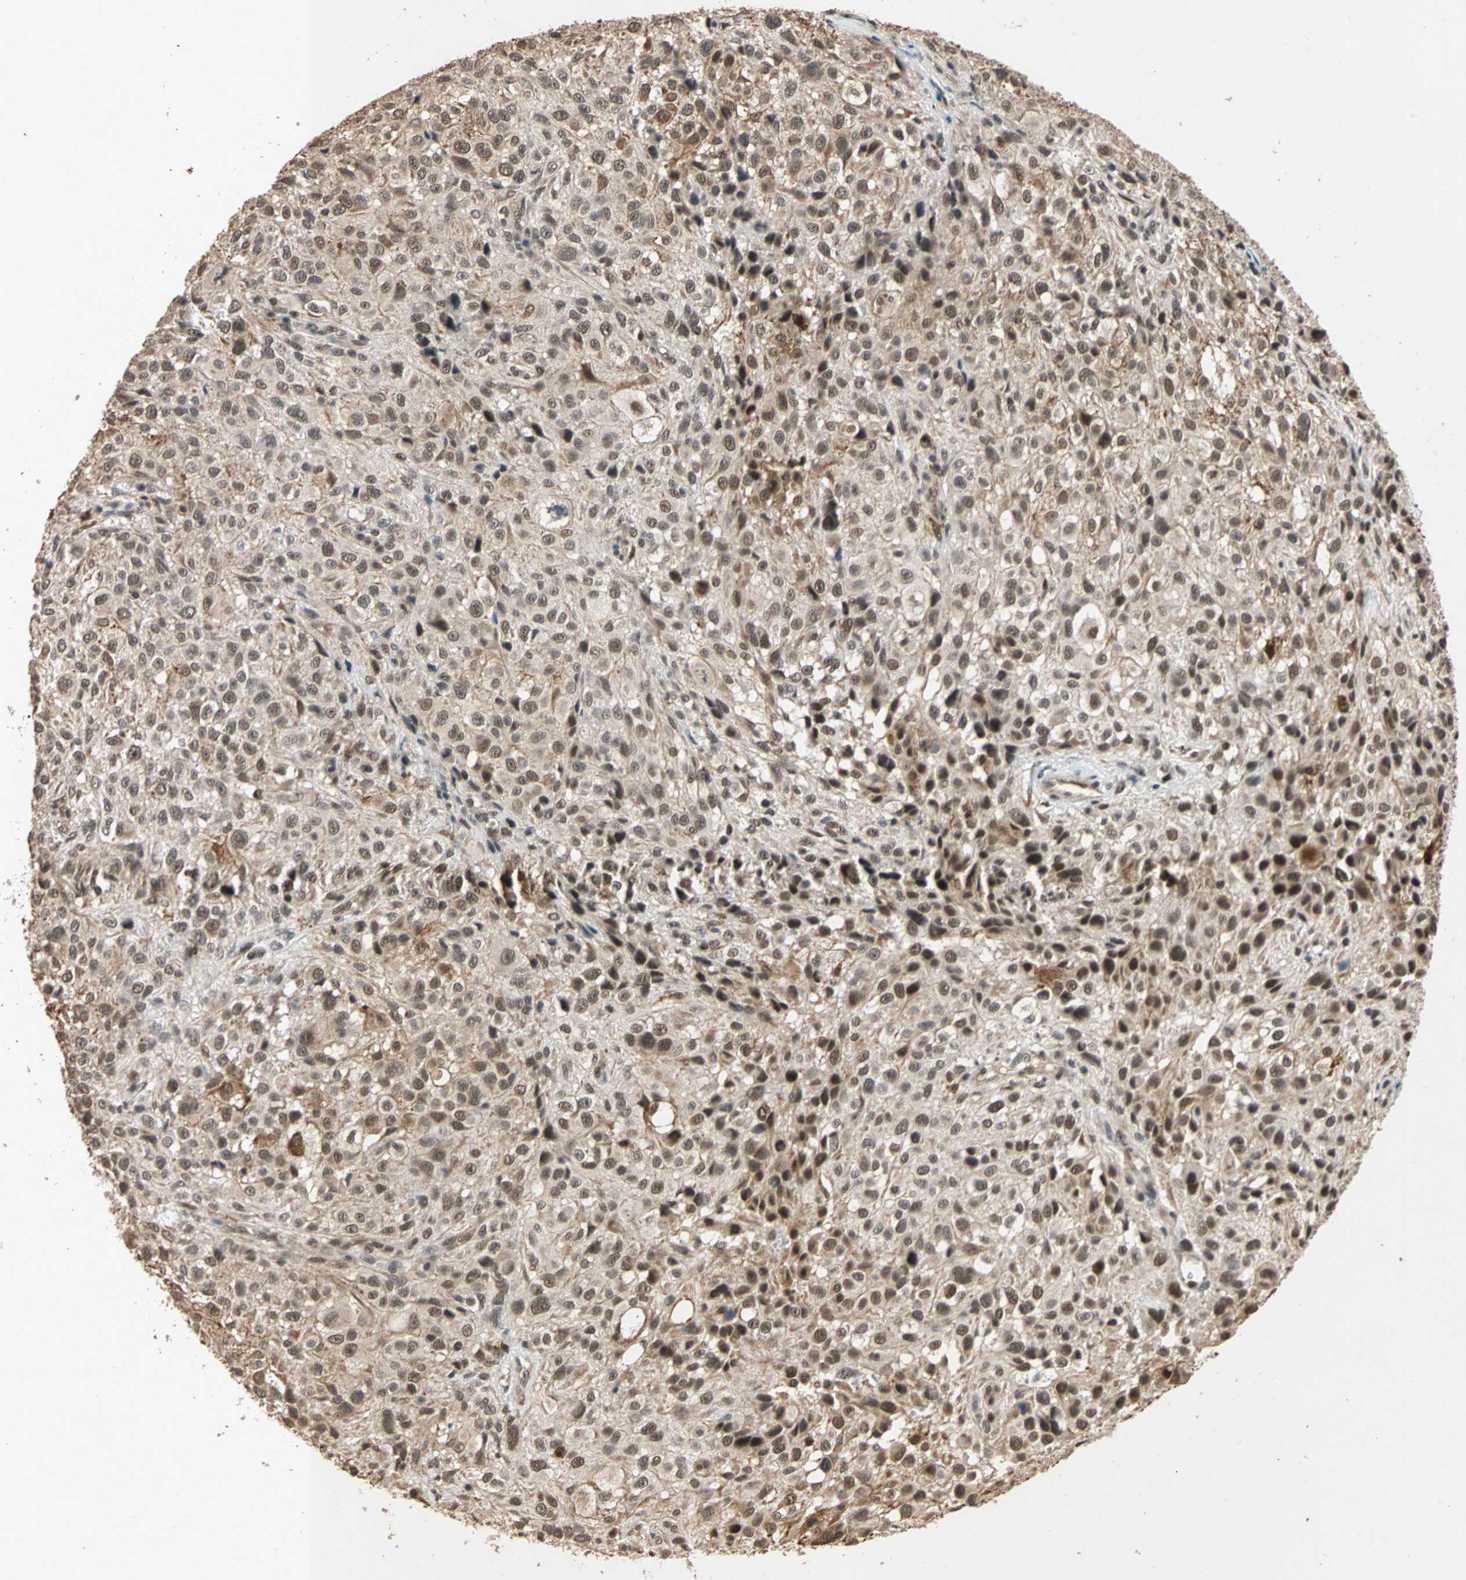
{"staining": {"intensity": "moderate", "quantity": ">75%", "location": "cytoplasmic/membranous,nuclear"}, "tissue": "melanoma", "cell_type": "Tumor cells", "image_type": "cancer", "snomed": [{"axis": "morphology", "description": "Necrosis, NOS"}, {"axis": "morphology", "description": "Malignant melanoma, NOS"}, {"axis": "topography", "description": "Skin"}], "caption": "This photomicrograph displays IHC staining of melanoma, with medium moderate cytoplasmic/membranous and nuclear expression in approximately >75% of tumor cells.", "gene": "CDC5L", "patient": {"sex": "female", "age": 87}}